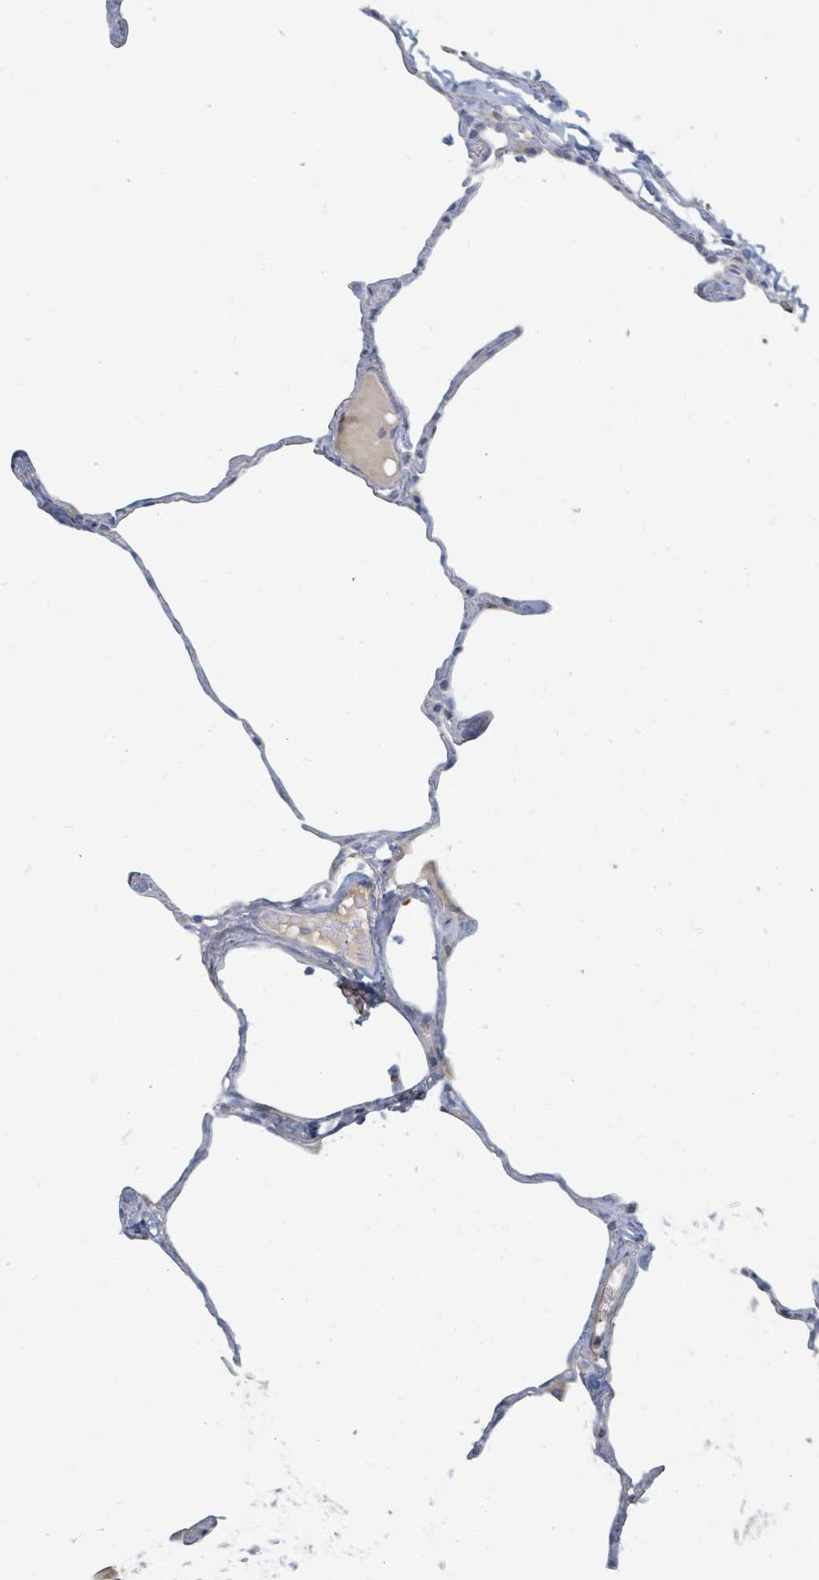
{"staining": {"intensity": "negative", "quantity": "none", "location": "none"}, "tissue": "lung", "cell_type": "Alveolar cells", "image_type": "normal", "snomed": [{"axis": "morphology", "description": "Normal tissue, NOS"}, {"axis": "topography", "description": "Lung"}], "caption": "Immunohistochemistry micrograph of benign lung: human lung stained with DAB displays no significant protein staining in alveolar cells.", "gene": "ARGFX", "patient": {"sex": "male", "age": 65}}